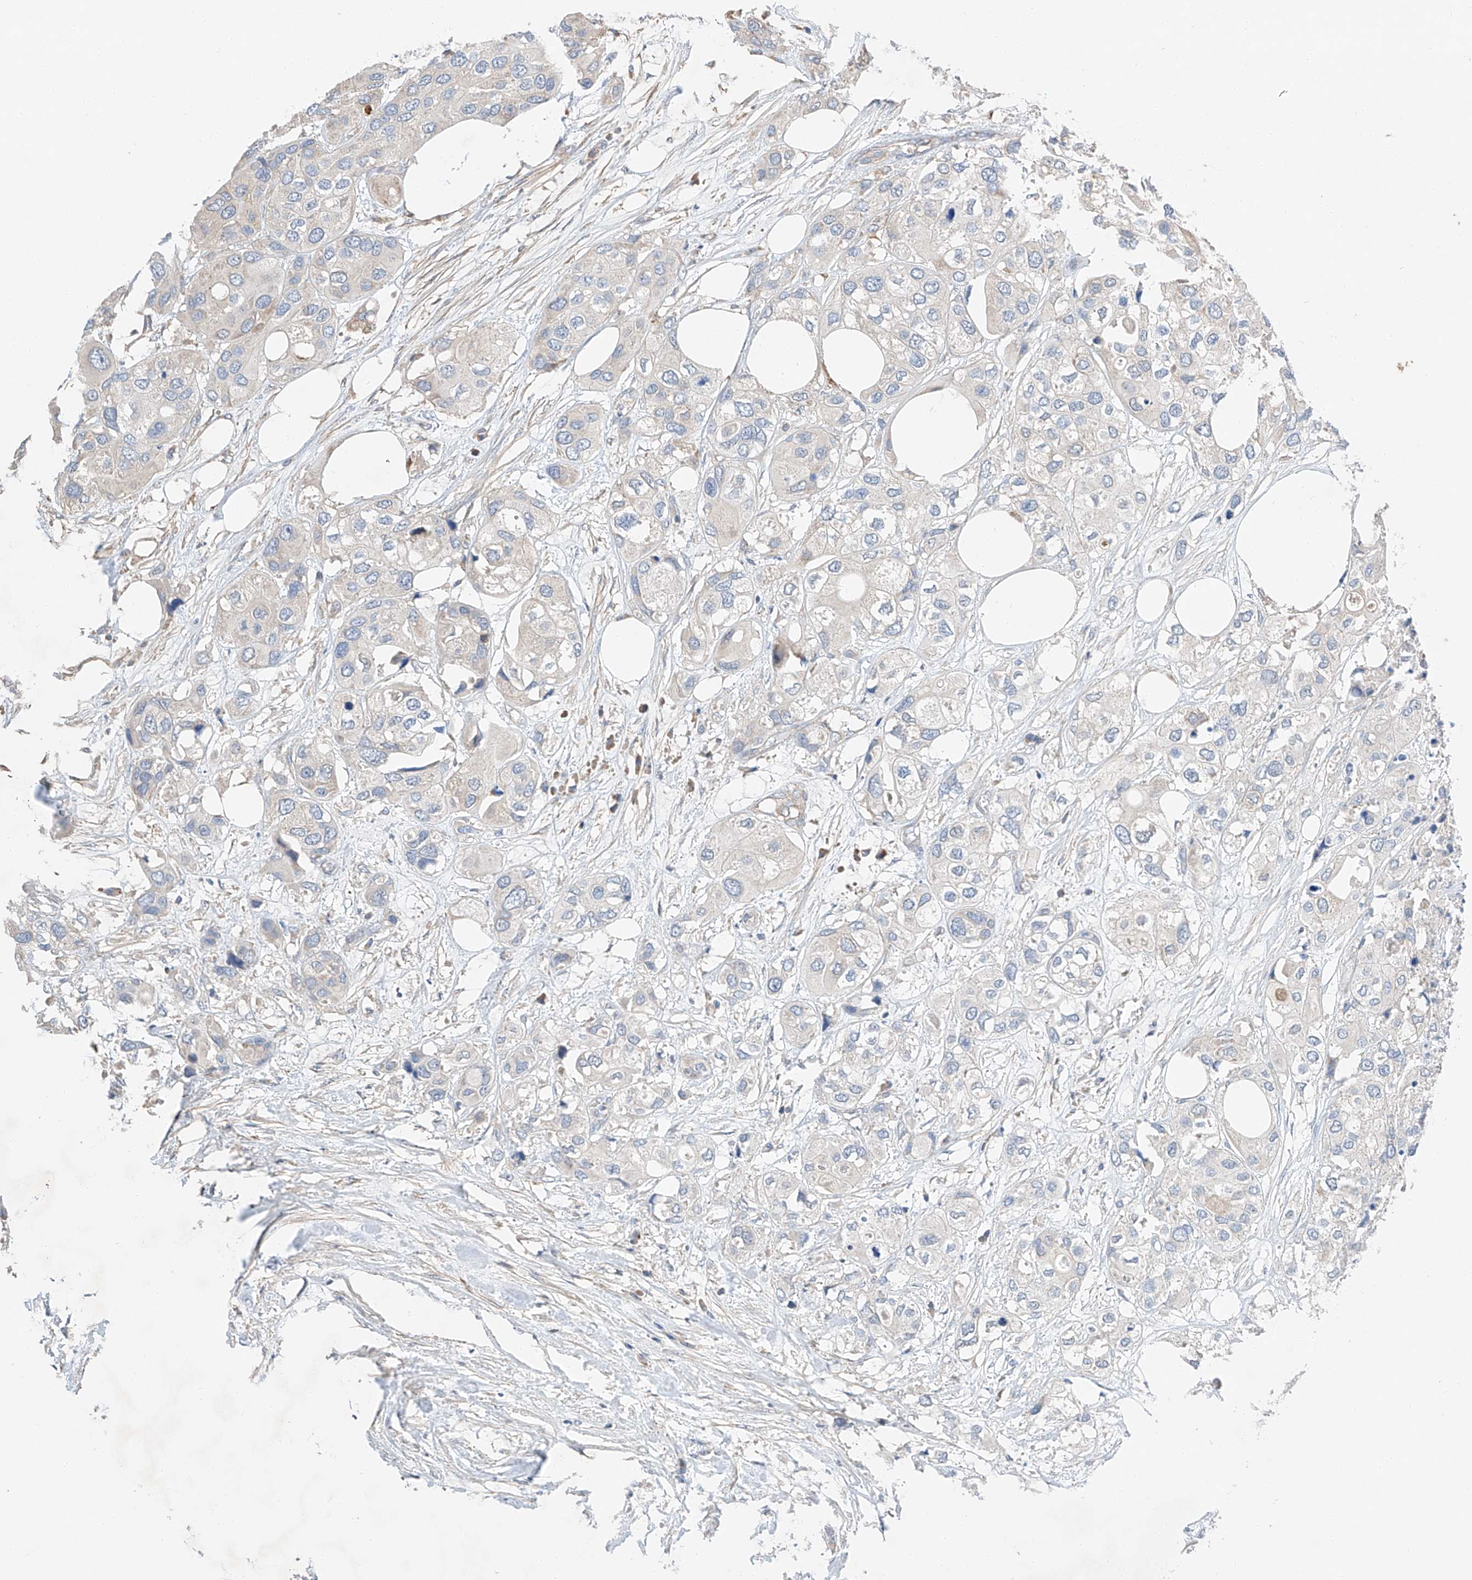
{"staining": {"intensity": "negative", "quantity": "none", "location": "none"}, "tissue": "urothelial cancer", "cell_type": "Tumor cells", "image_type": "cancer", "snomed": [{"axis": "morphology", "description": "Urothelial carcinoma, High grade"}, {"axis": "topography", "description": "Urinary bladder"}], "caption": "Urothelial carcinoma (high-grade) was stained to show a protein in brown. There is no significant expression in tumor cells. (DAB (3,3'-diaminobenzidine) immunohistochemistry (IHC), high magnification).", "gene": "RUSC1", "patient": {"sex": "male", "age": 64}}